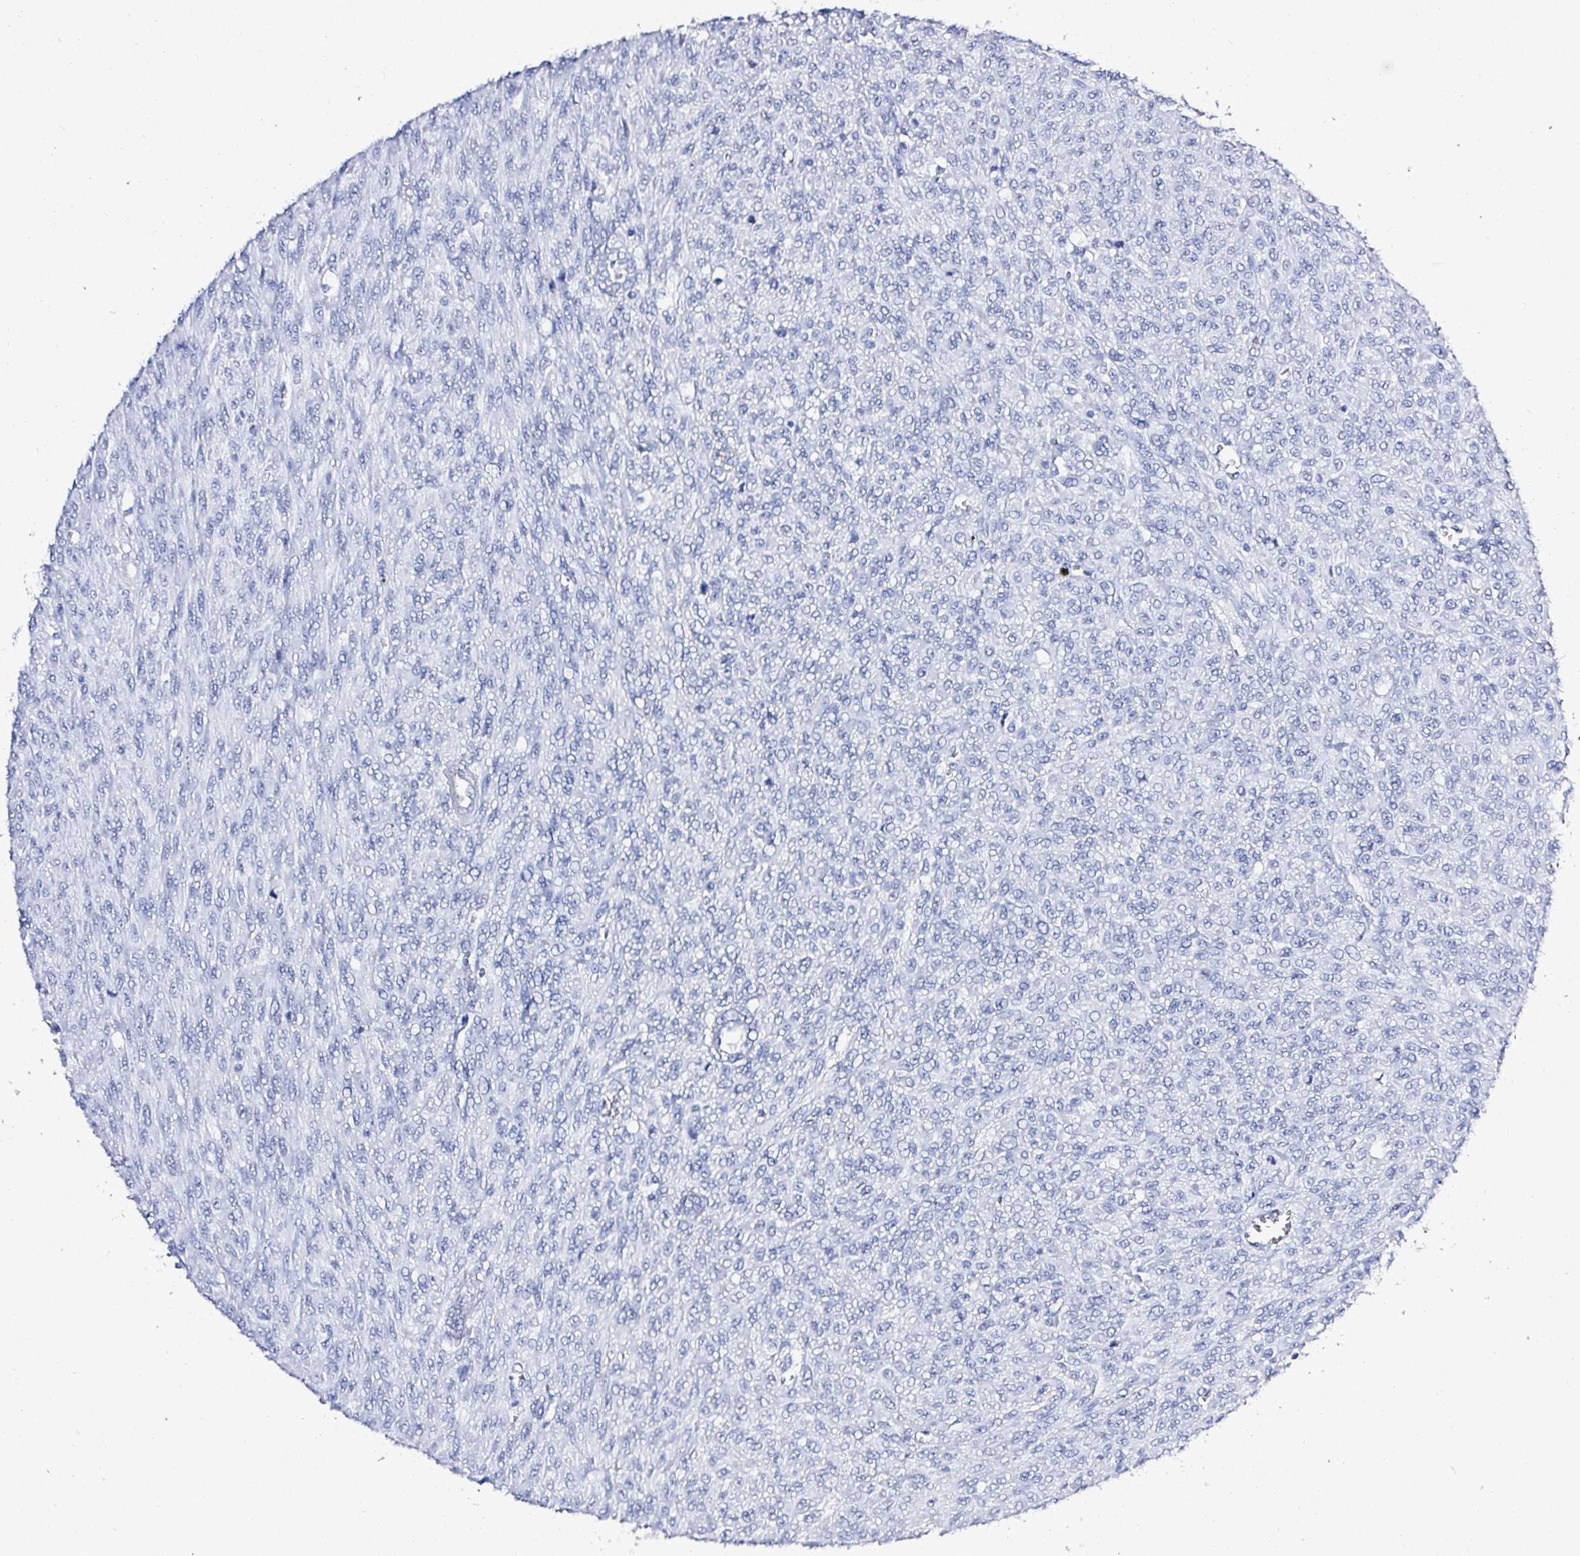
{"staining": {"intensity": "negative", "quantity": "none", "location": "none"}, "tissue": "renal cancer", "cell_type": "Tumor cells", "image_type": "cancer", "snomed": [{"axis": "morphology", "description": "Adenocarcinoma, NOS"}, {"axis": "topography", "description": "Kidney"}], "caption": "DAB (3,3'-diaminobenzidine) immunohistochemical staining of renal cancer demonstrates no significant positivity in tumor cells.", "gene": "OR10K1", "patient": {"sex": "male", "age": 58}}